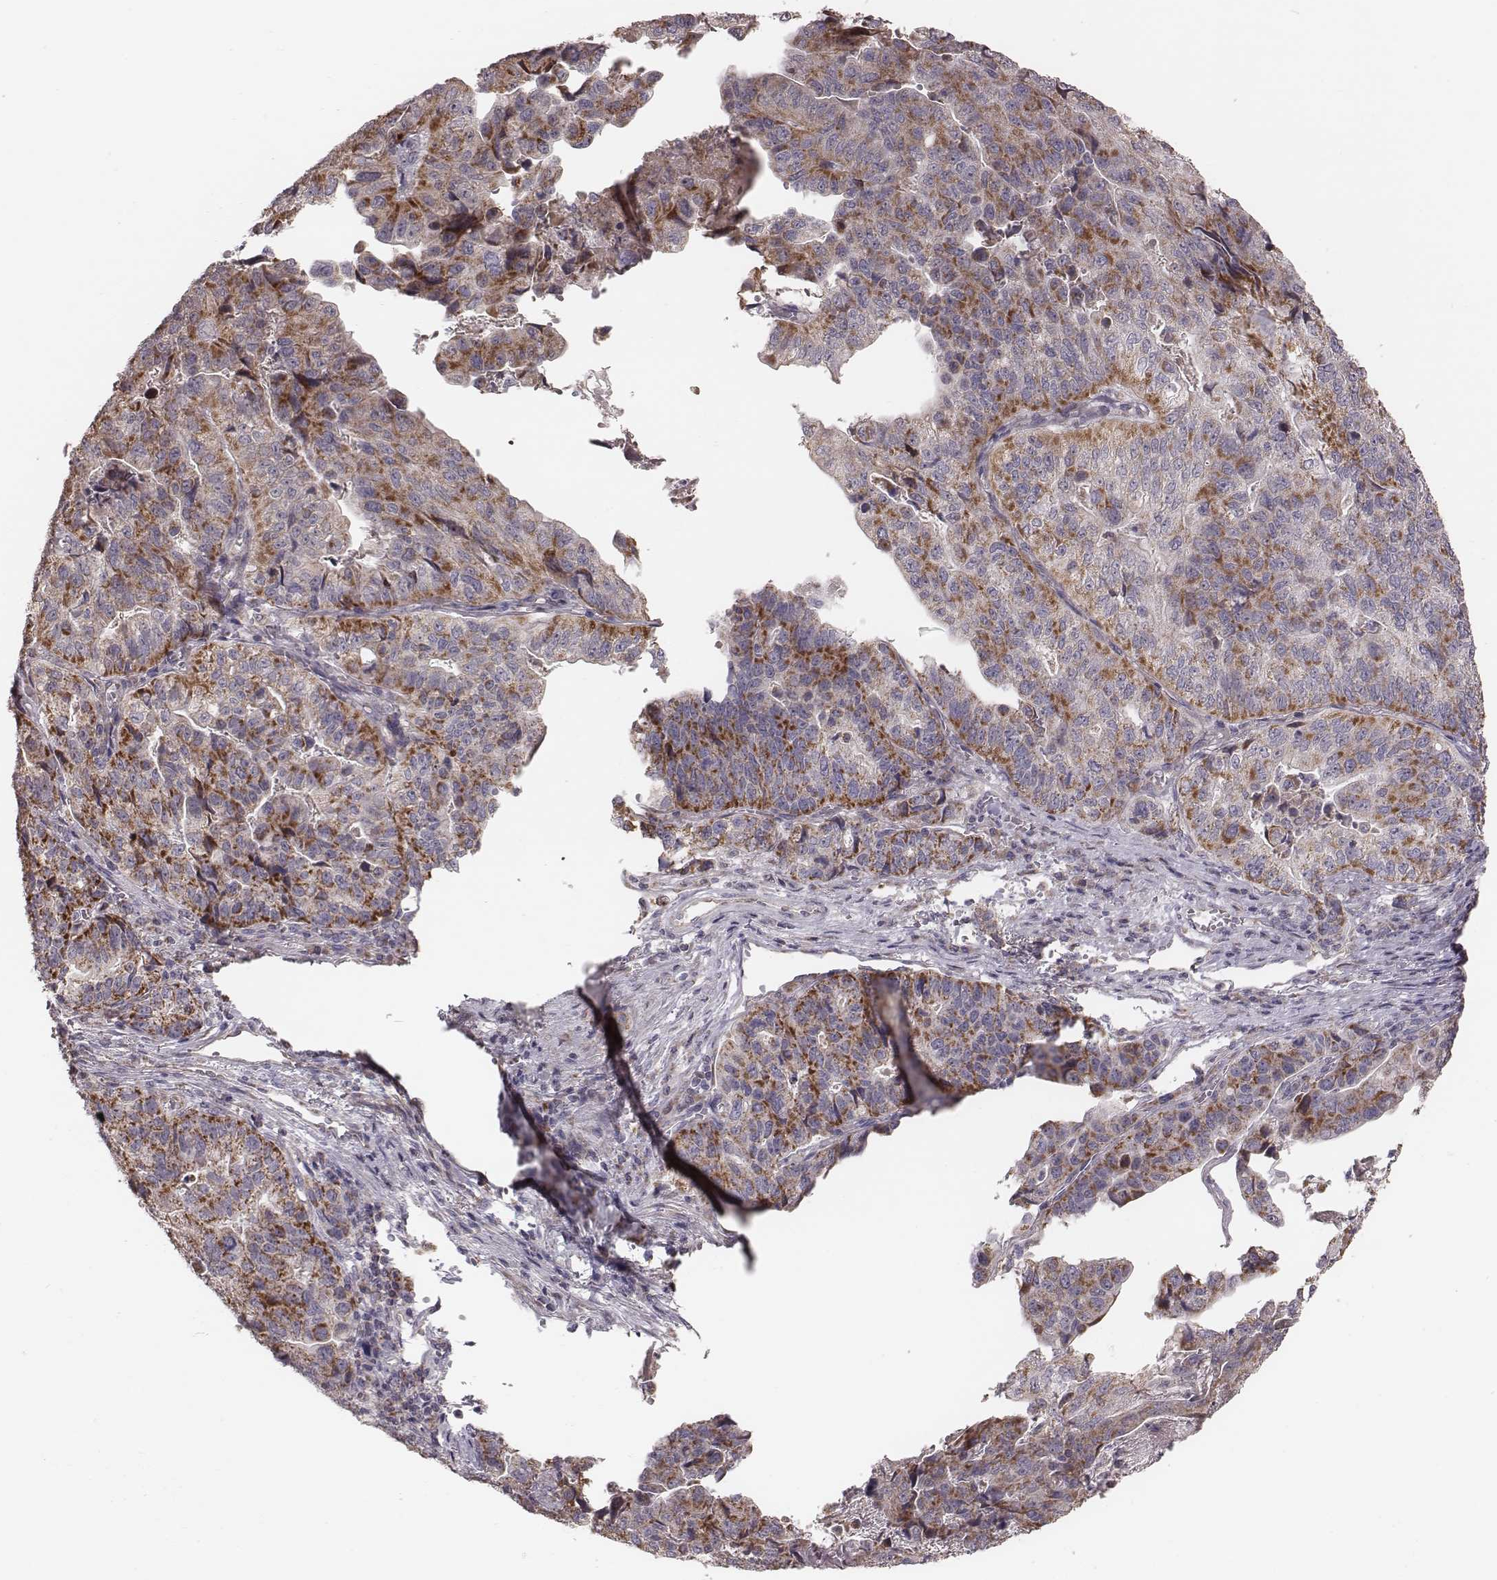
{"staining": {"intensity": "moderate", "quantity": "25%-75%", "location": "cytoplasmic/membranous"}, "tissue": "stomach cancer", "cell_type": "Tumor cells", "image_type": "cancer", "snomed": [{"axis": "morphology", "description": "Adenocarcinoma, NOS"}, {"axis": "topography", "description": "Stomach, upper"}], "caption": "A brown stain highlights moderate cytoplasmic/membranous staining of a protein in human stomach adenocarcinoma tumor cells.", "gene": "MRPS27", "patient": {"sex": "female", "age": 67}}